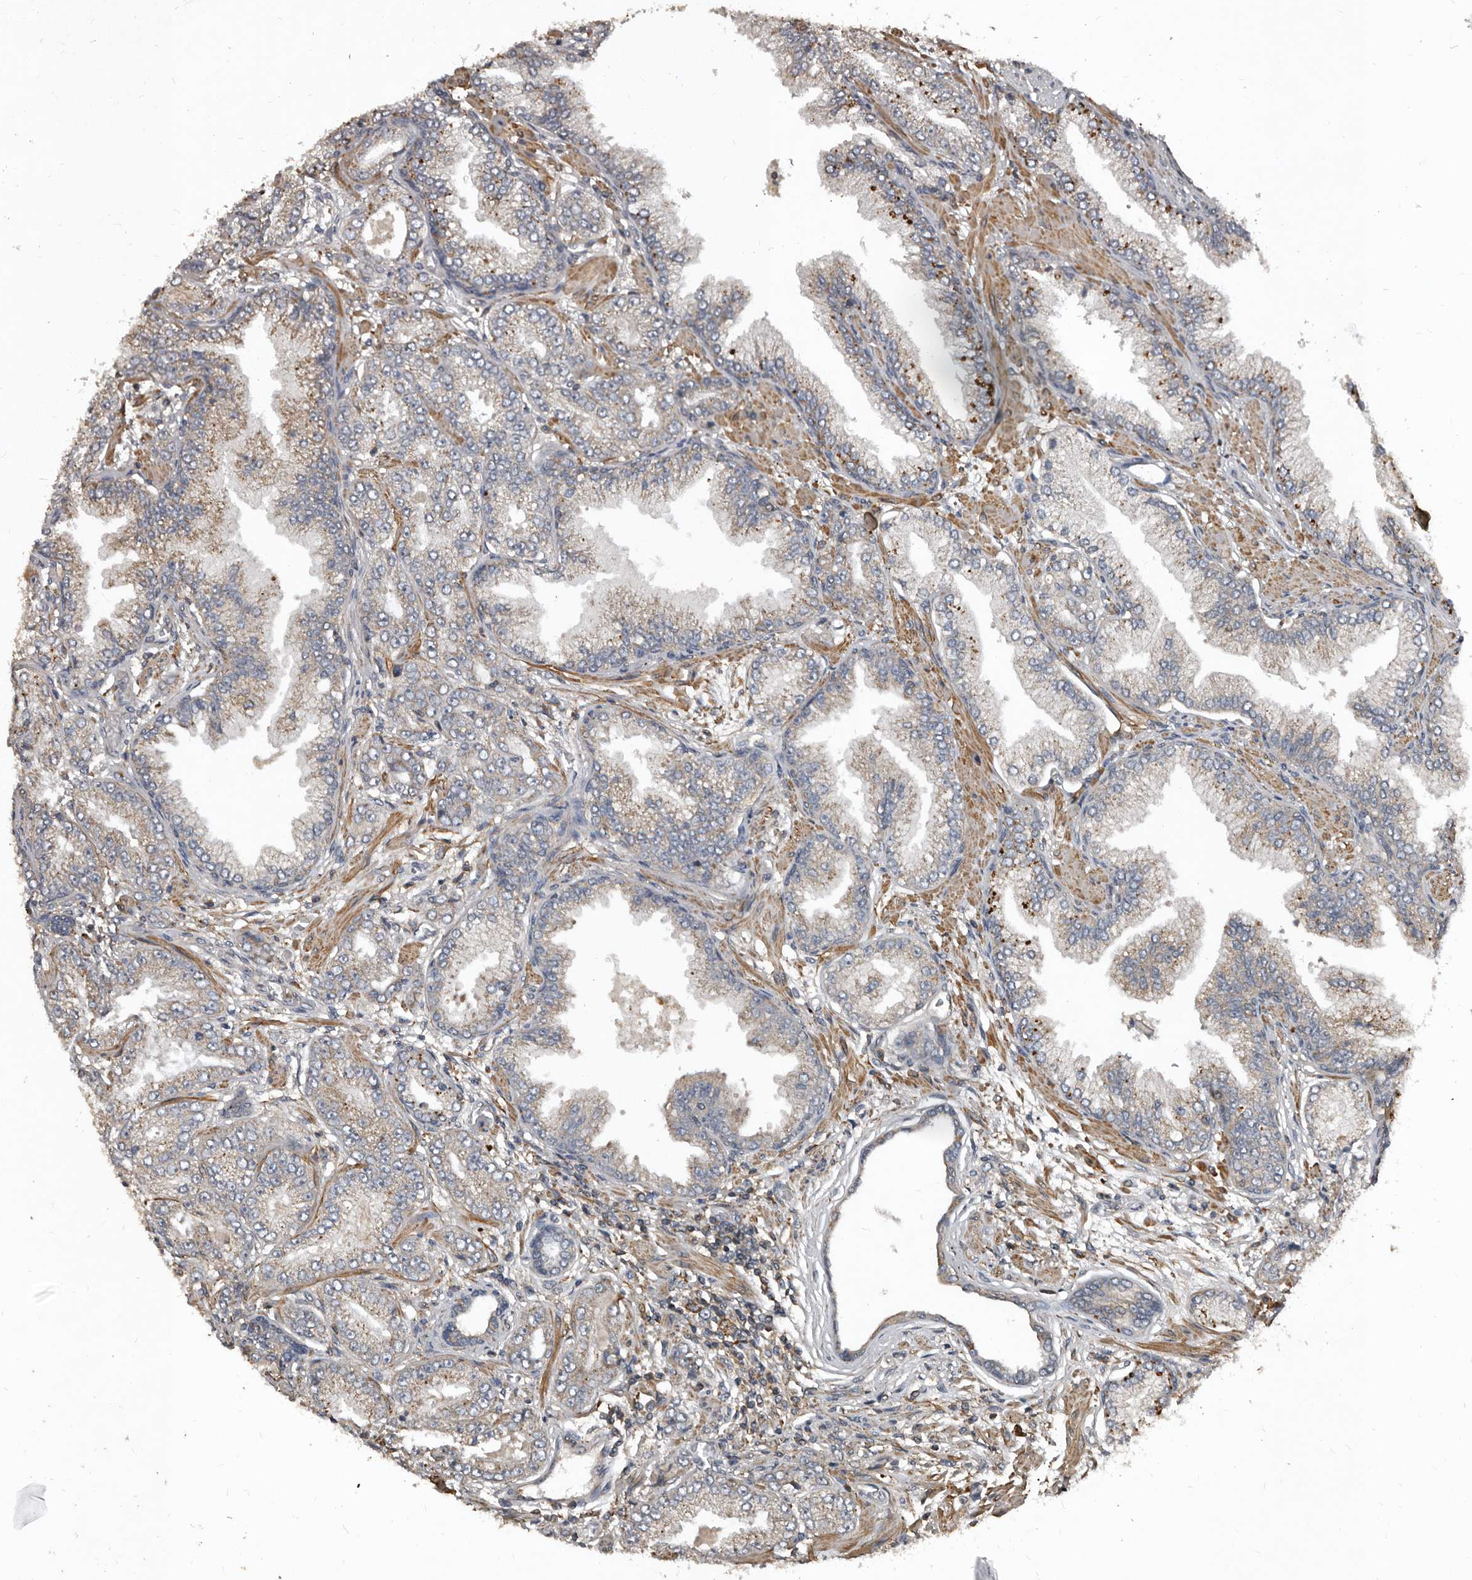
{"staining": {"intensity": "moderate", "quantity": "25%-75%", "location": "cytoplasmic/membranous"}, "tissue": "prostate cancer", "cell_type": "Tumor cells", "image_type": "cancer", "snomed": [{"axis": "morphology", "description": "Adenocarcinoma, High grade"}, {"axis": "topography", "description": "Prostate"}], "caption": "Protein staining of adenocarcinoma (high-grade) (prostate) tissue demonstrates moderate cytoplasmic/membranous positivity in about 25%-75% of tumor cells.", "gene": "GREB1", "patient": {"sex": "male", "age": 71}}